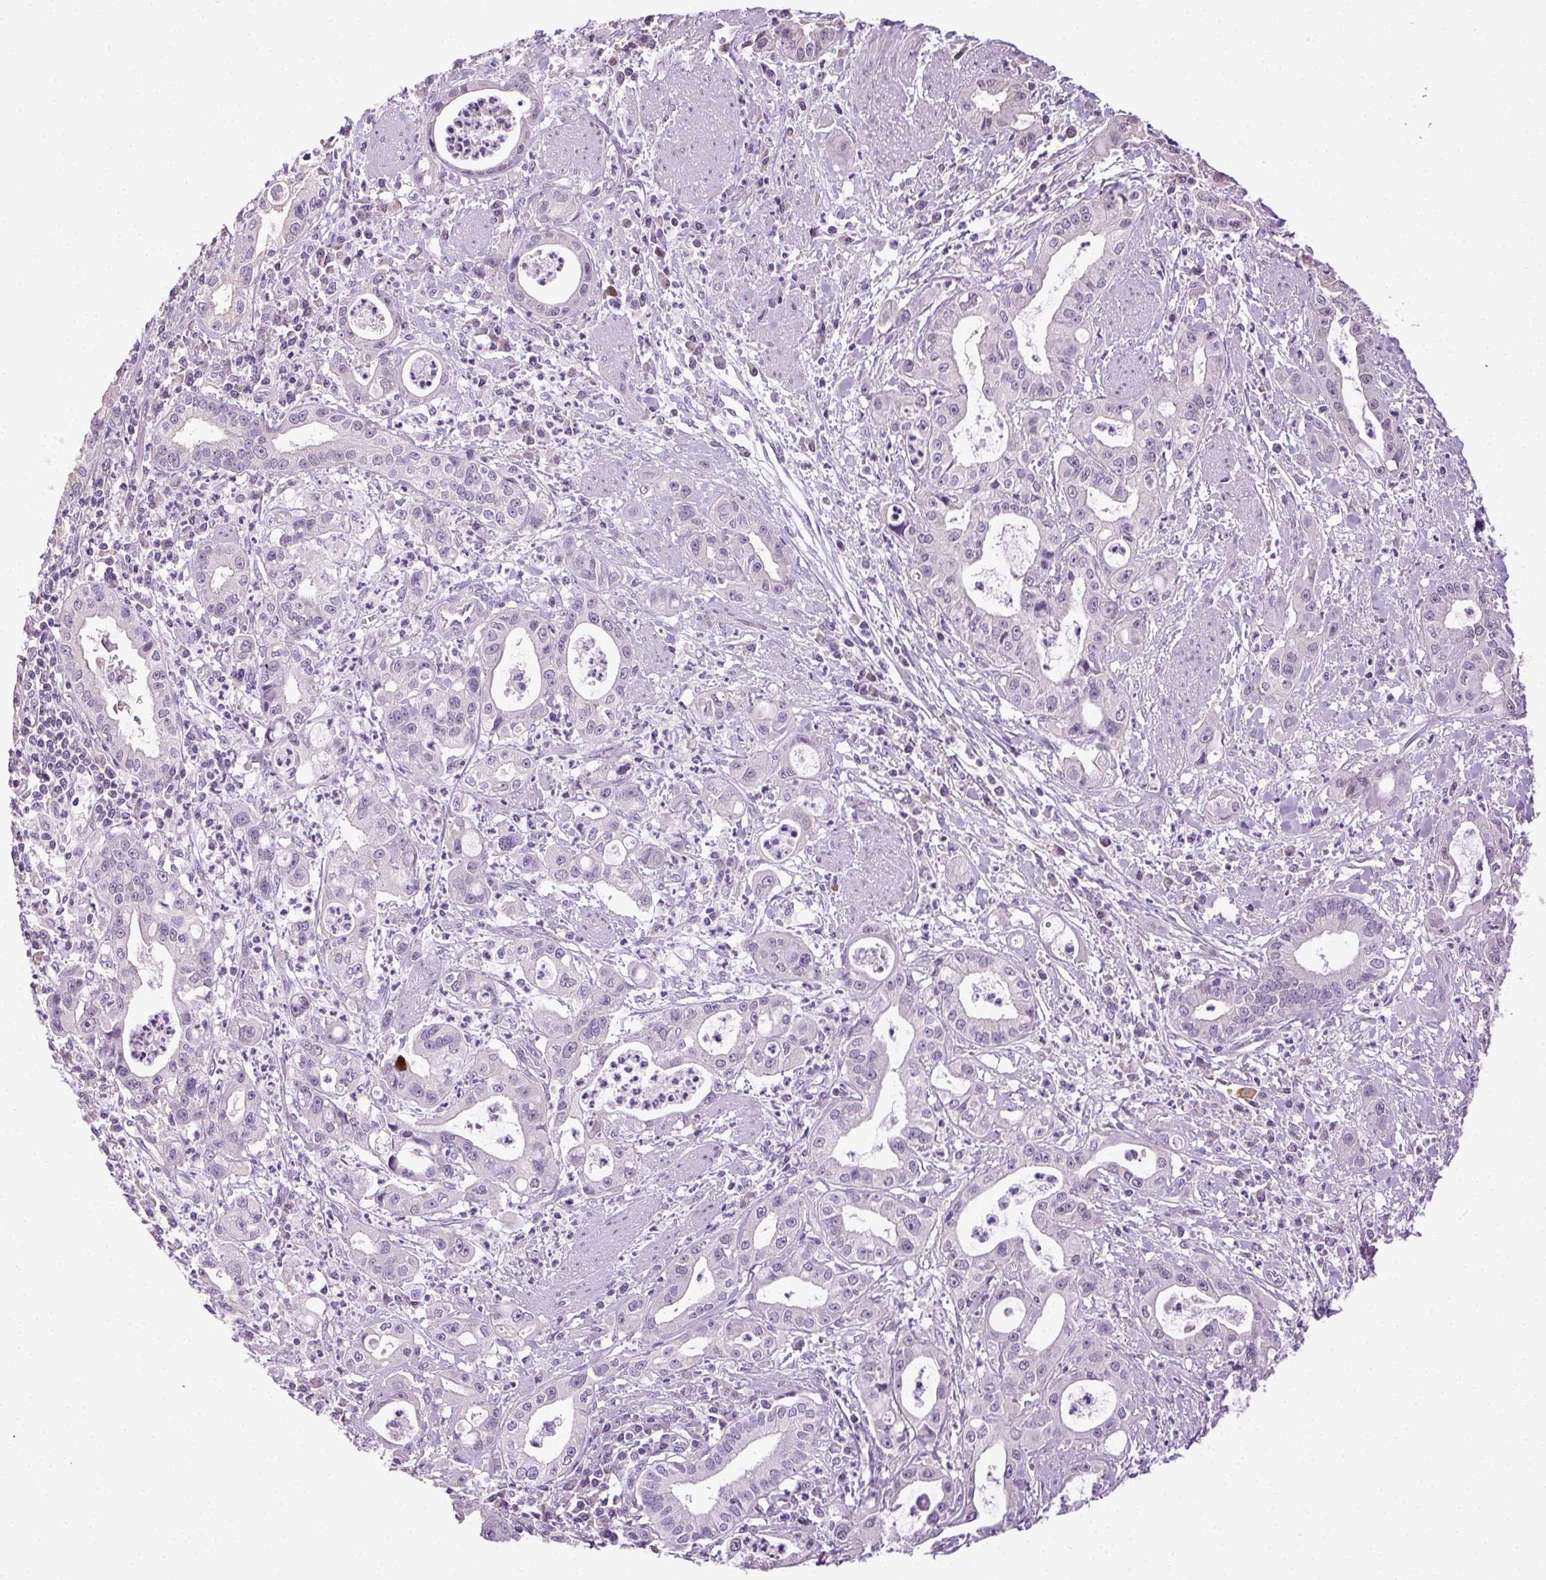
{"staining": {"intensity": "negative", "quantity": "none", "location": "none"}, "tissue": "pancreatic cancer", "cell_type": "Tumor cells", "image_type": "cancer", "snomed": [{"axis": "morphology", "description": "Adenocarcinoma, NOS"}, {"axis": "topography", "description": "Pancreas"}], "caption": "The micrograph demonstrates no staining of tumor cells in adenocarcinoma (pancreatic).", "gene": "SYCE2", "patient": {"sex": "male", "age": 72}}